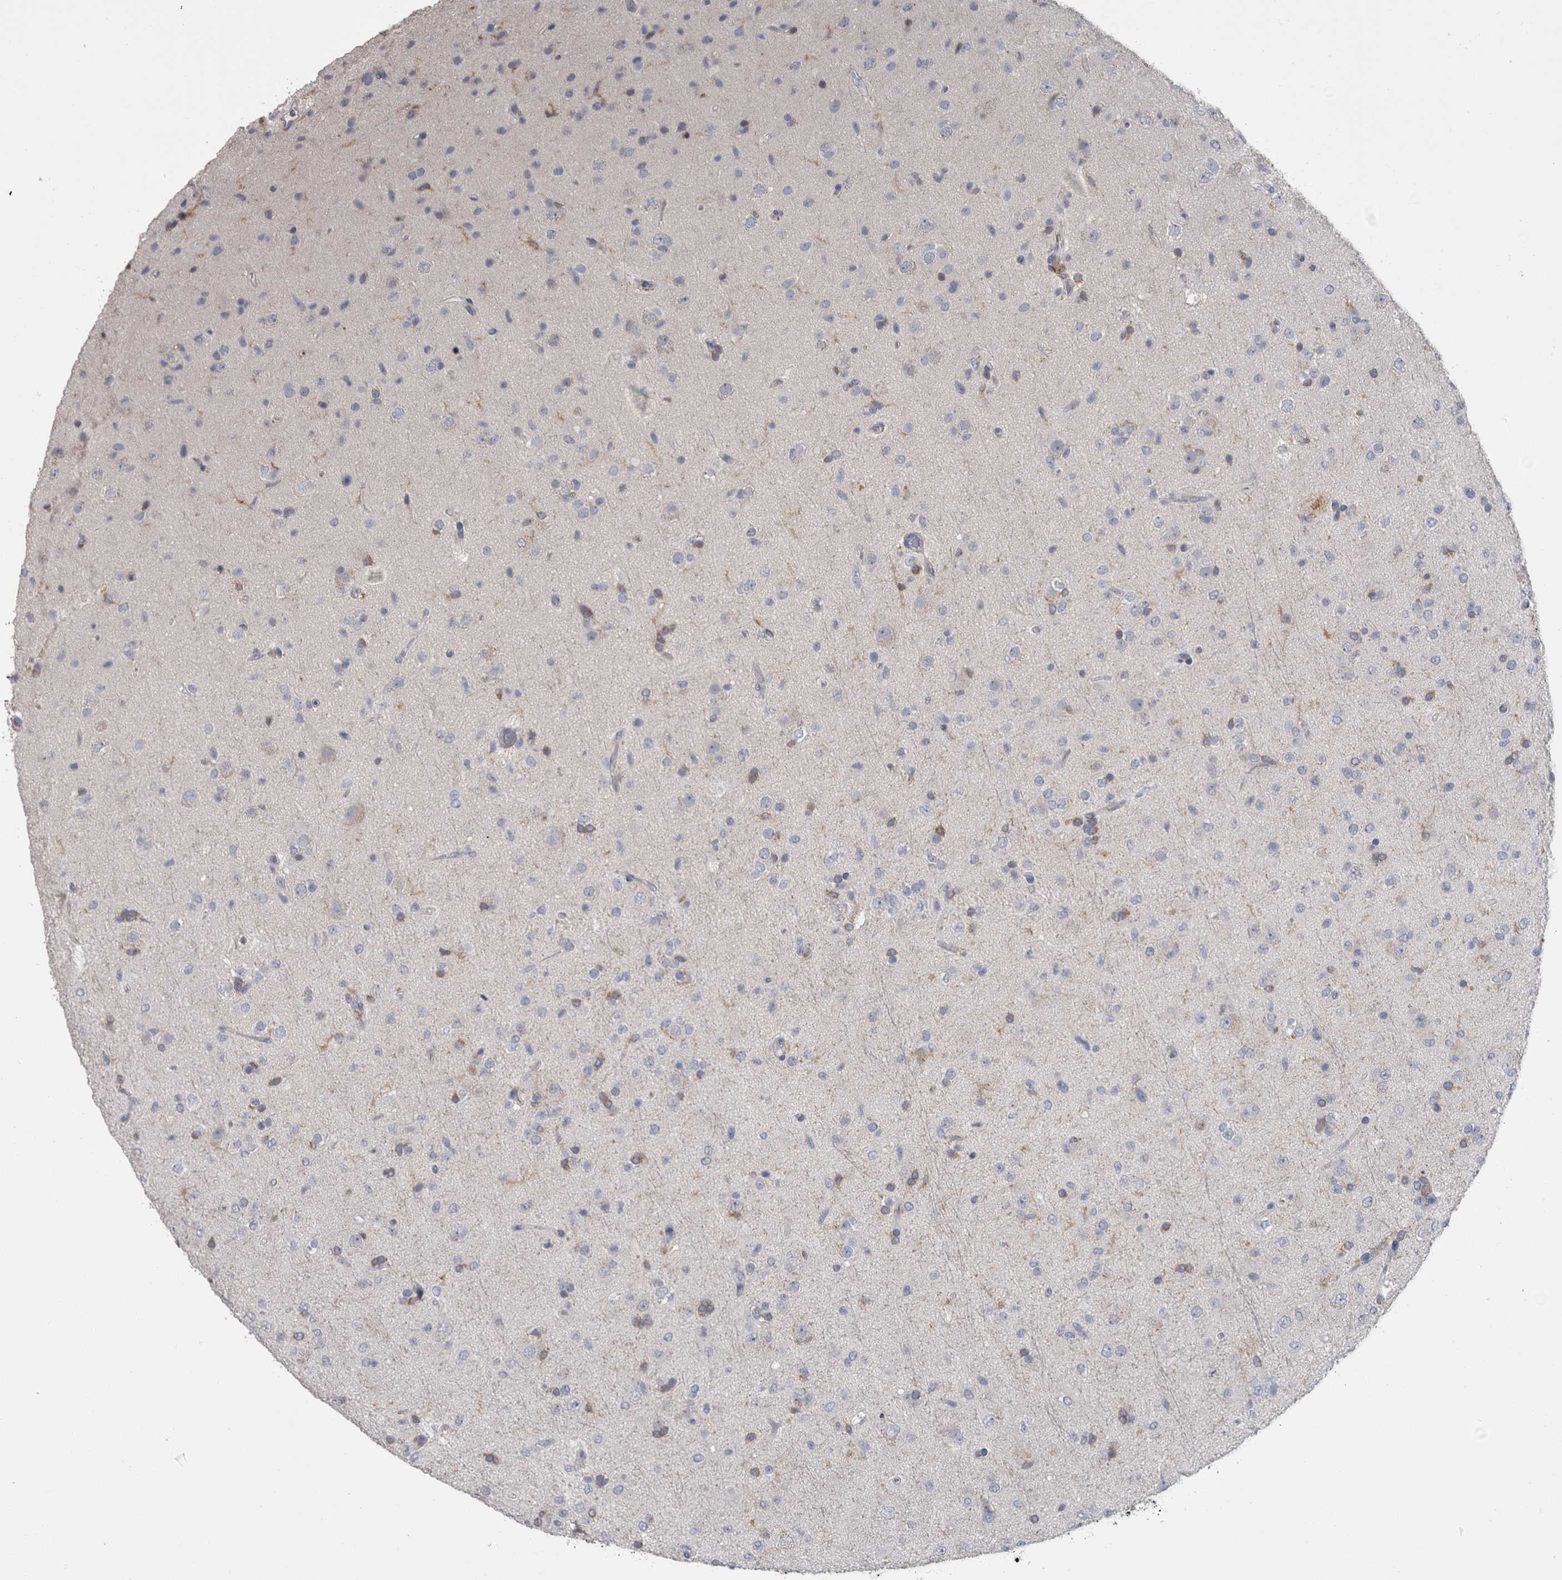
{"staining": {"intensity": "negative", "quantity": "none", "location": "none"}, "tissue": "glioma", "cell_type": "Tumor cells", "image_type": "cancer", "snomed": [{"axis": "morphology", "description": "Glioma, malignant, Low grade"}, {"axis": "topography", "description": "Brain"}], "caption": "Malignant low-grade glioma was stained to show a protein in brown. There is no significant positivity in tumor cells. (Stains: DAB IHC with hematoxylin counter stain, Microscopy: brightfield microscopy at high magnification).", "gene": "EFEMP2", "patient": {"sex": "male", "age": 65}}